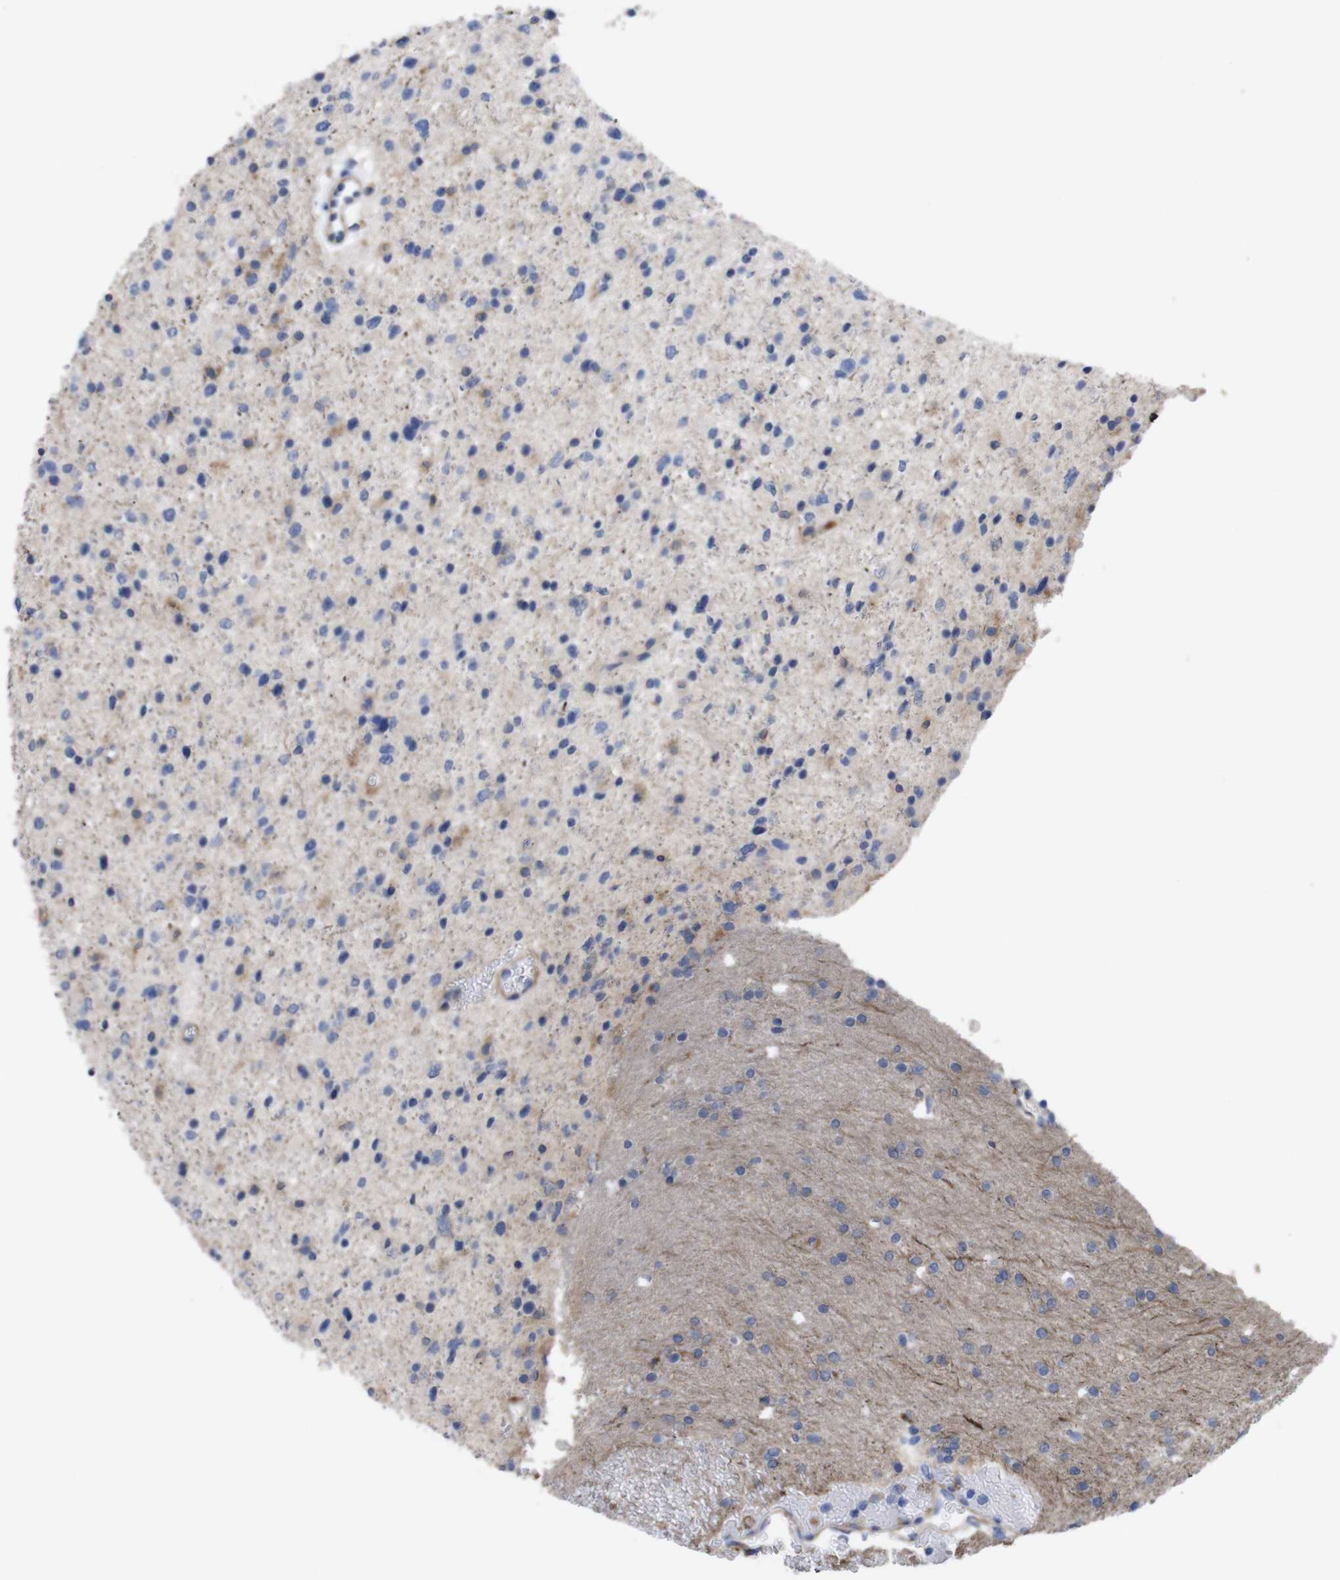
{"staining": {"intensity": "weak", "quantity": "<25%", "location": "cytoplasmic/membranous"}, "tissue": "glioma", "cell_type": "Tumor cells", "image_type": "cancer", "snomed": [{"axis": "morphology", "description": "Glioma, malignant, Low grade"}, {"axis": "topography", "description": "Brain"}], "caption": "The micrograph shows no staining of tumor cells in glioma.", "gene": "C5AR1", "patient": {"sex": "female", "age": 37}}